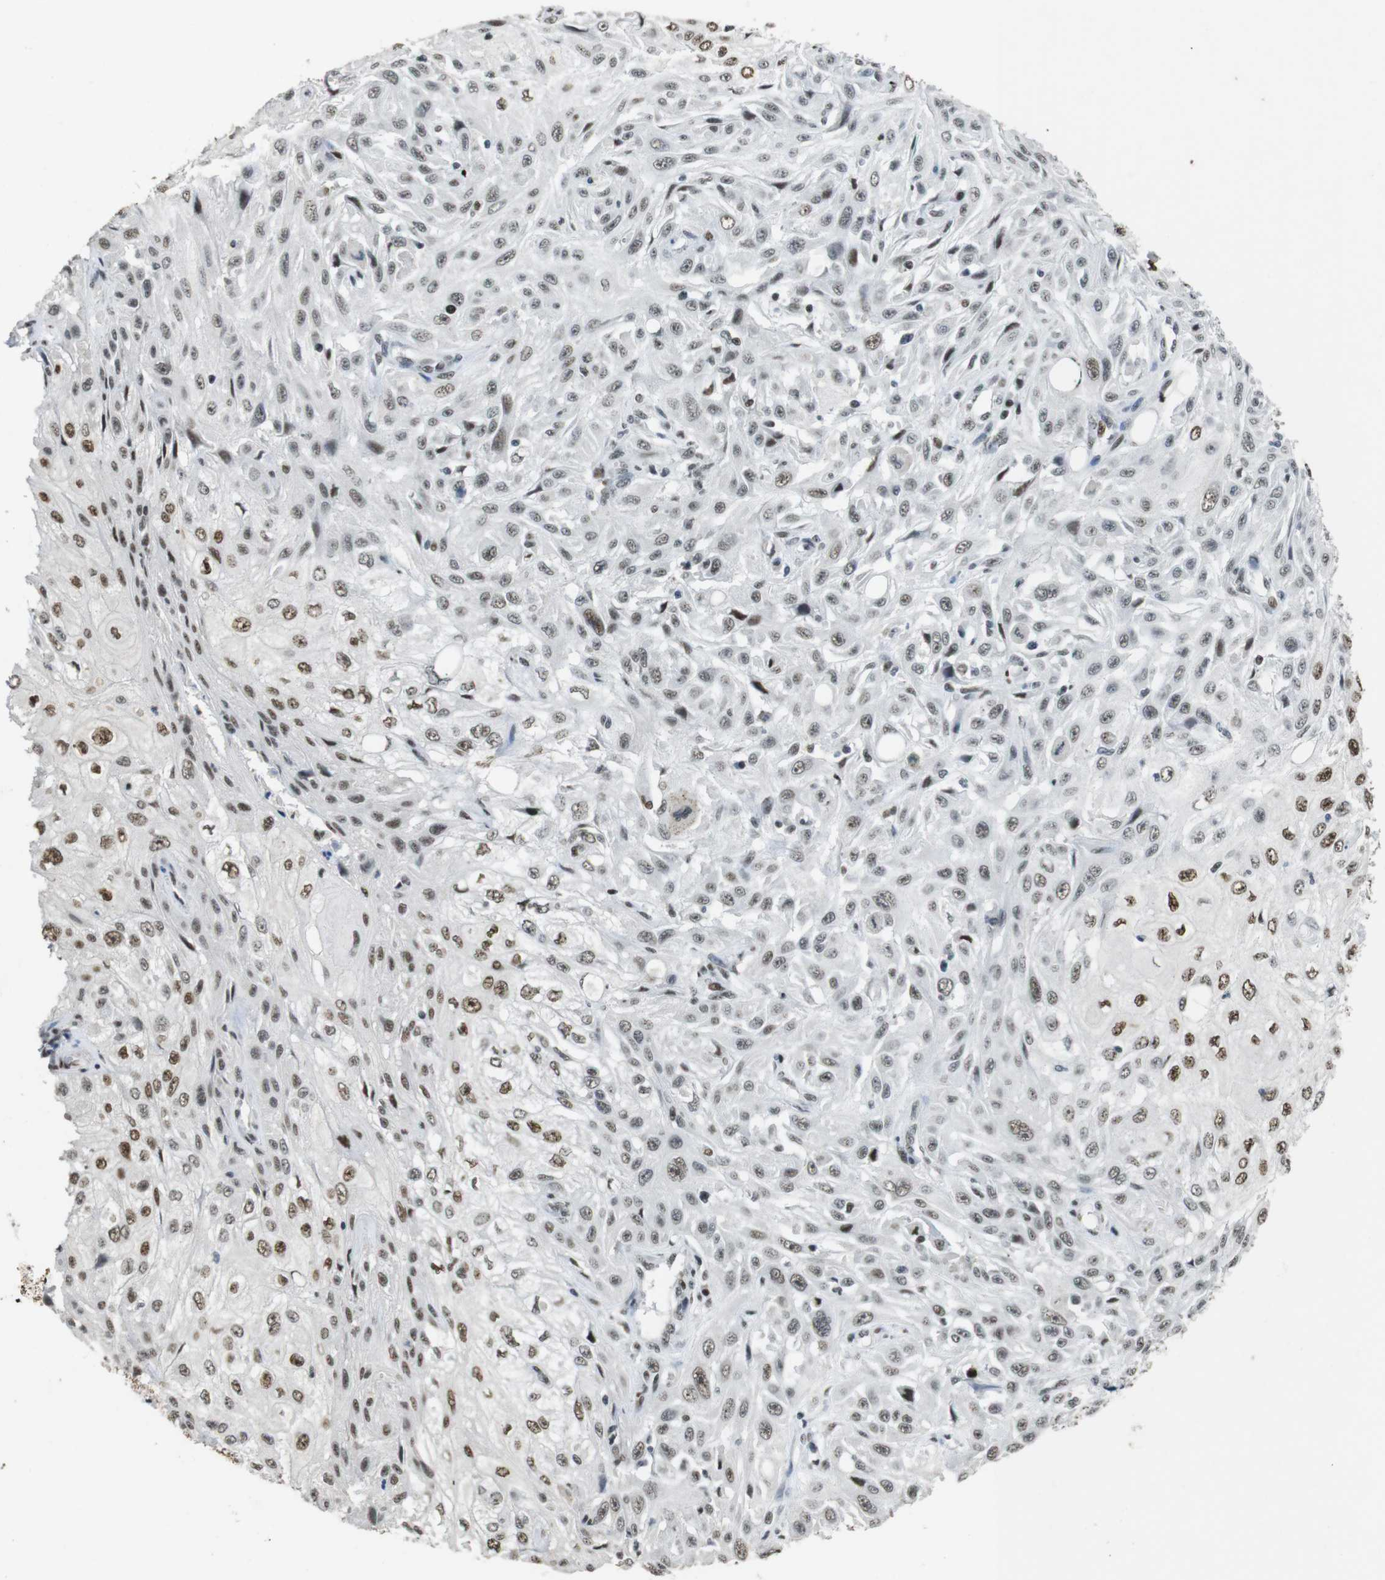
{"staining": {"intensity": "moderate", "quantity": "25%-75%", "location": "nuclear"}, "tissue": "skin cancer", "cell_type": "Tumor cells", "image_type": "cancer", "snomed": [{"axis": "morphology", "description": "Squamous cell carcinoma, NOS"}, {"axis": "topography", "description": "Skin"}], "caption": "Immunohistochemical staining of skin cancer reveals medium levels of moderate nuclear expression in about 25%-75% of tumor cells. (DAB IHC, brown staining for protein, blue staining for nuclei).", "gene": "CSNK2B", "patient": {"sex": "male", "age": 75}}